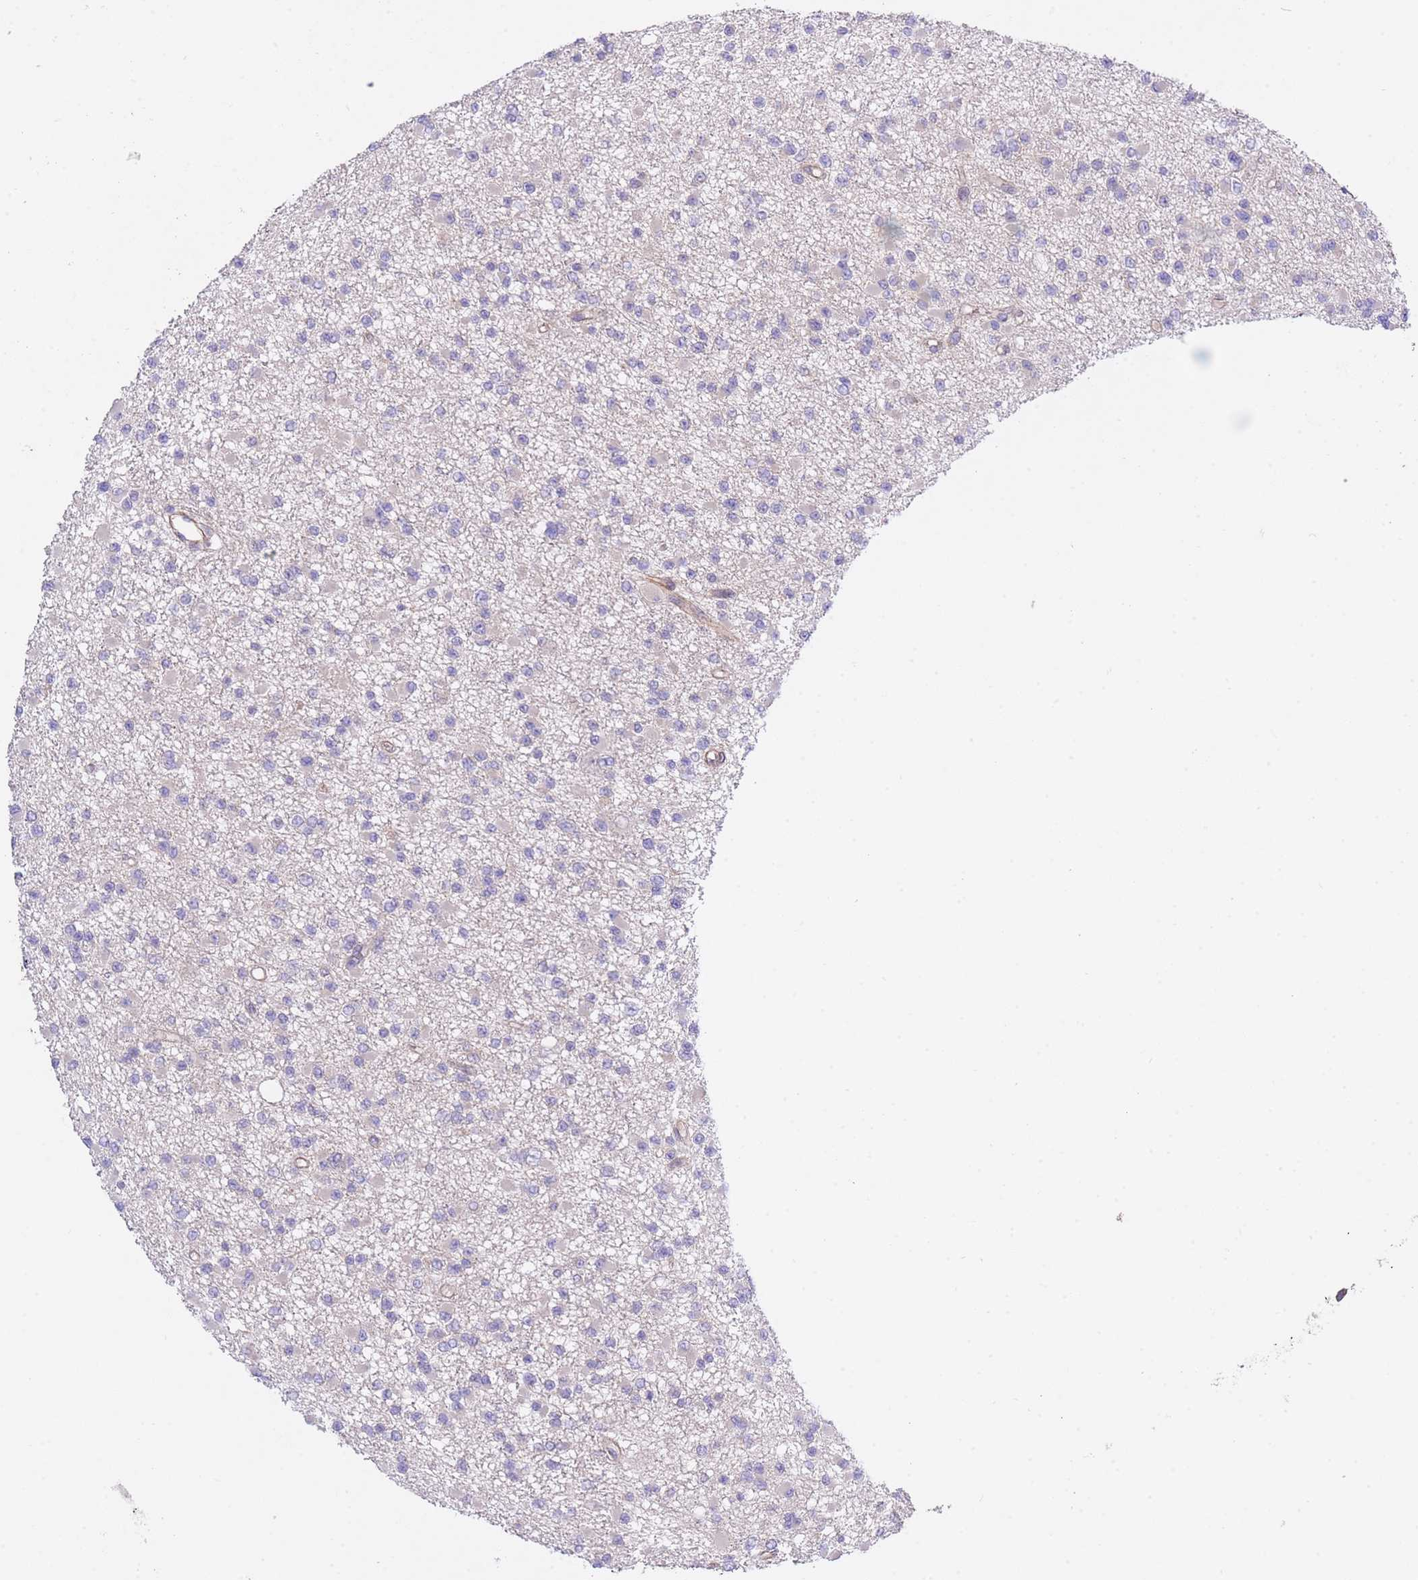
{"staining": {"intensity": "negative", "quantity": "none", "location": "none"}, "tissue": "glioma", "cell_type": "Tumor cells", "image_type": "cancer", "snomed": [{"axis": "morphology", "description": "Glioma, malignant, Low grade"}, {"axis": "topography", "description": "Brain"}], "caption": "Histopathology image shows no protein staining in tumor cells of low-grade glioma (malignant) tissue.", "gene": "CHAC1", "patient": {"sex": "female", "age": 22}}